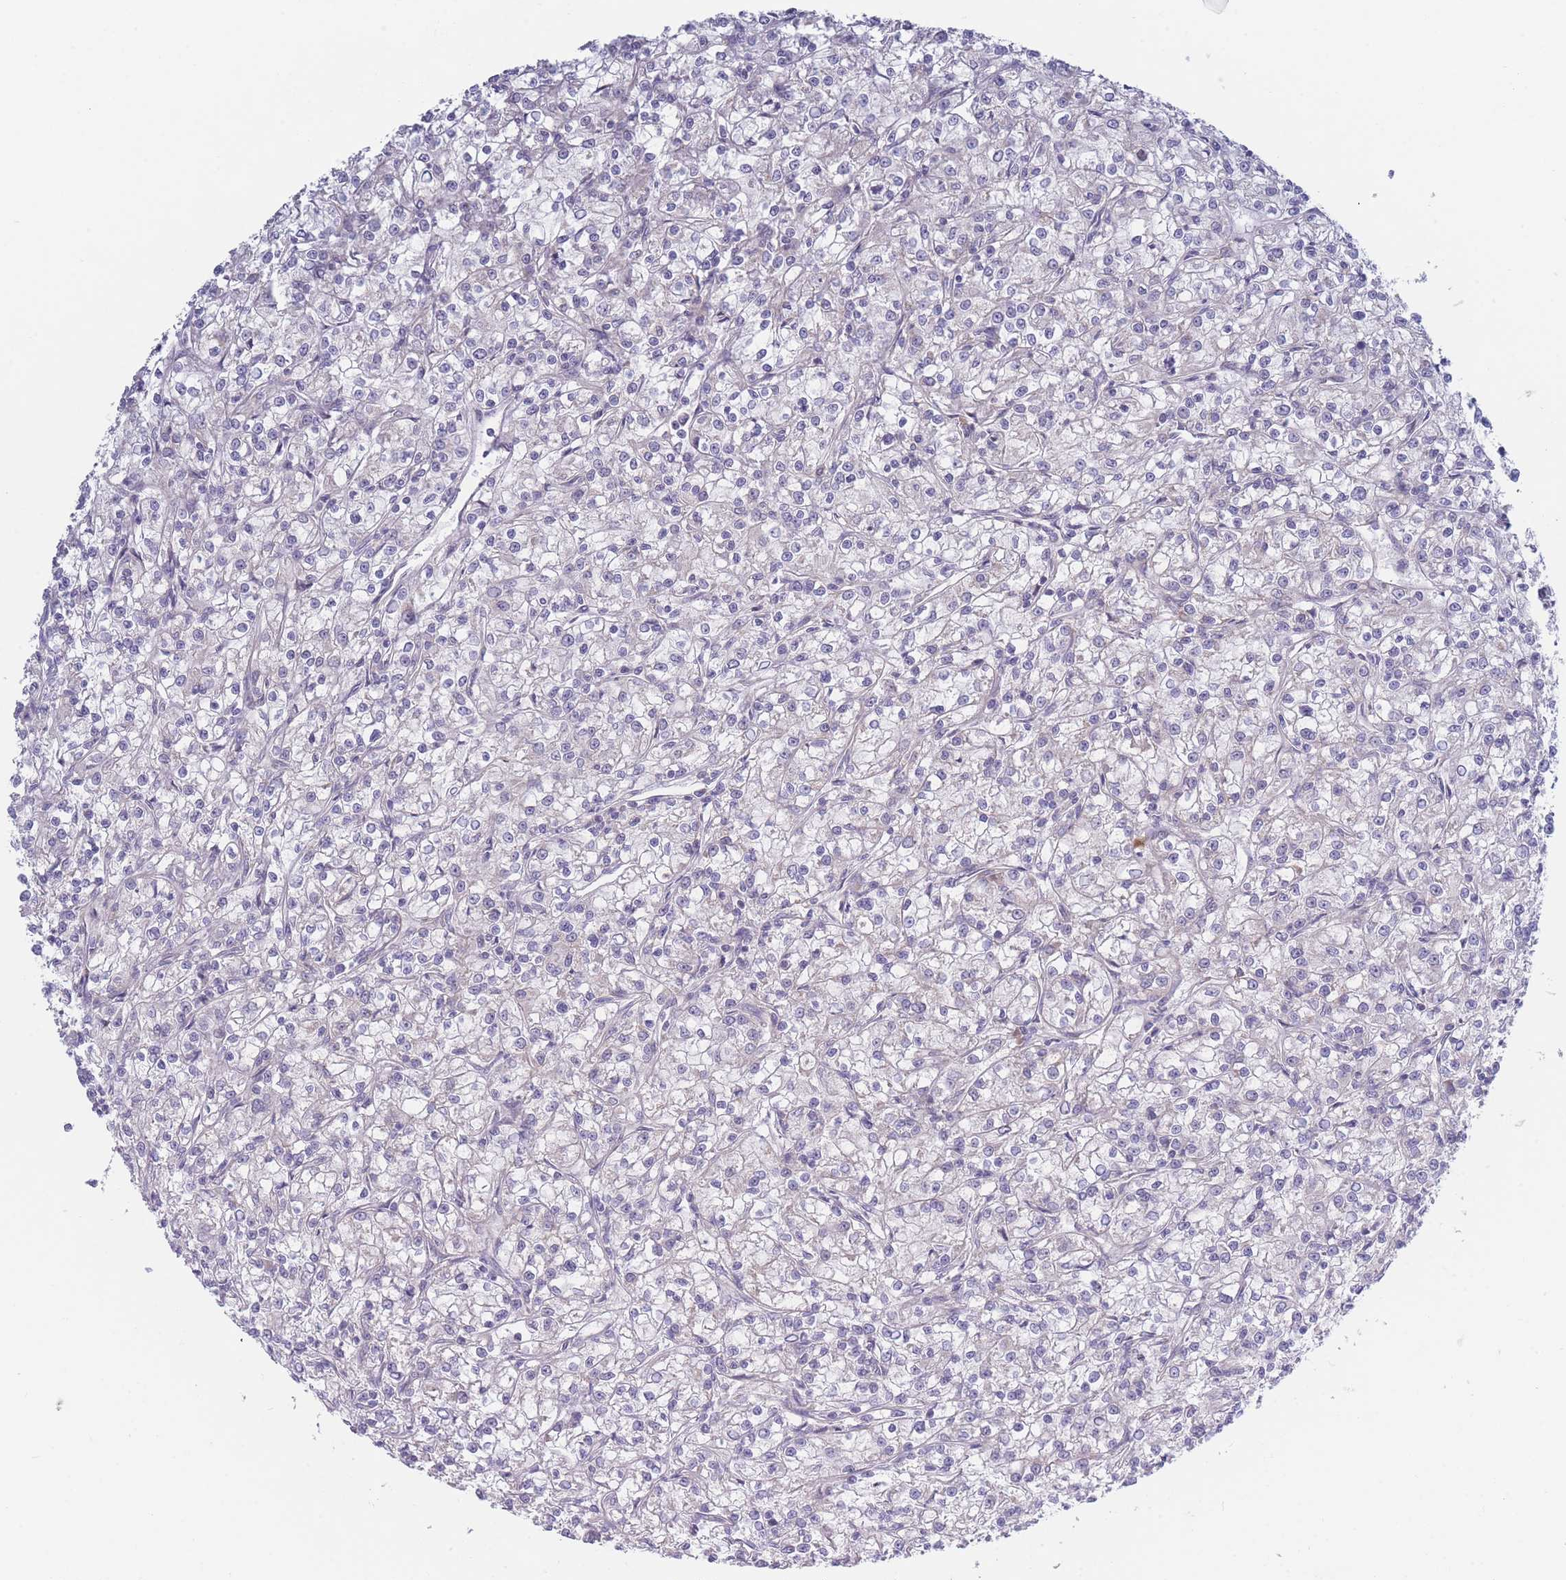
{"staining": {"intensity": "negative", "quantity": "none", "location": "none"}, "tissue": "renal cancer", "cell_type": "Tumor cells", "image_type": "cancer", "snomed": [{"axis": "morphology", "description": "Adenocarcinoma, NOS"}, {"axis": "topography", "description": "Kidney"}], "caption": "Tumor cells are negative for brown protein staining in renal adenocarcinoma.", "gene": "FAM227B", "patient": {"sex": "female", "age": 59}}